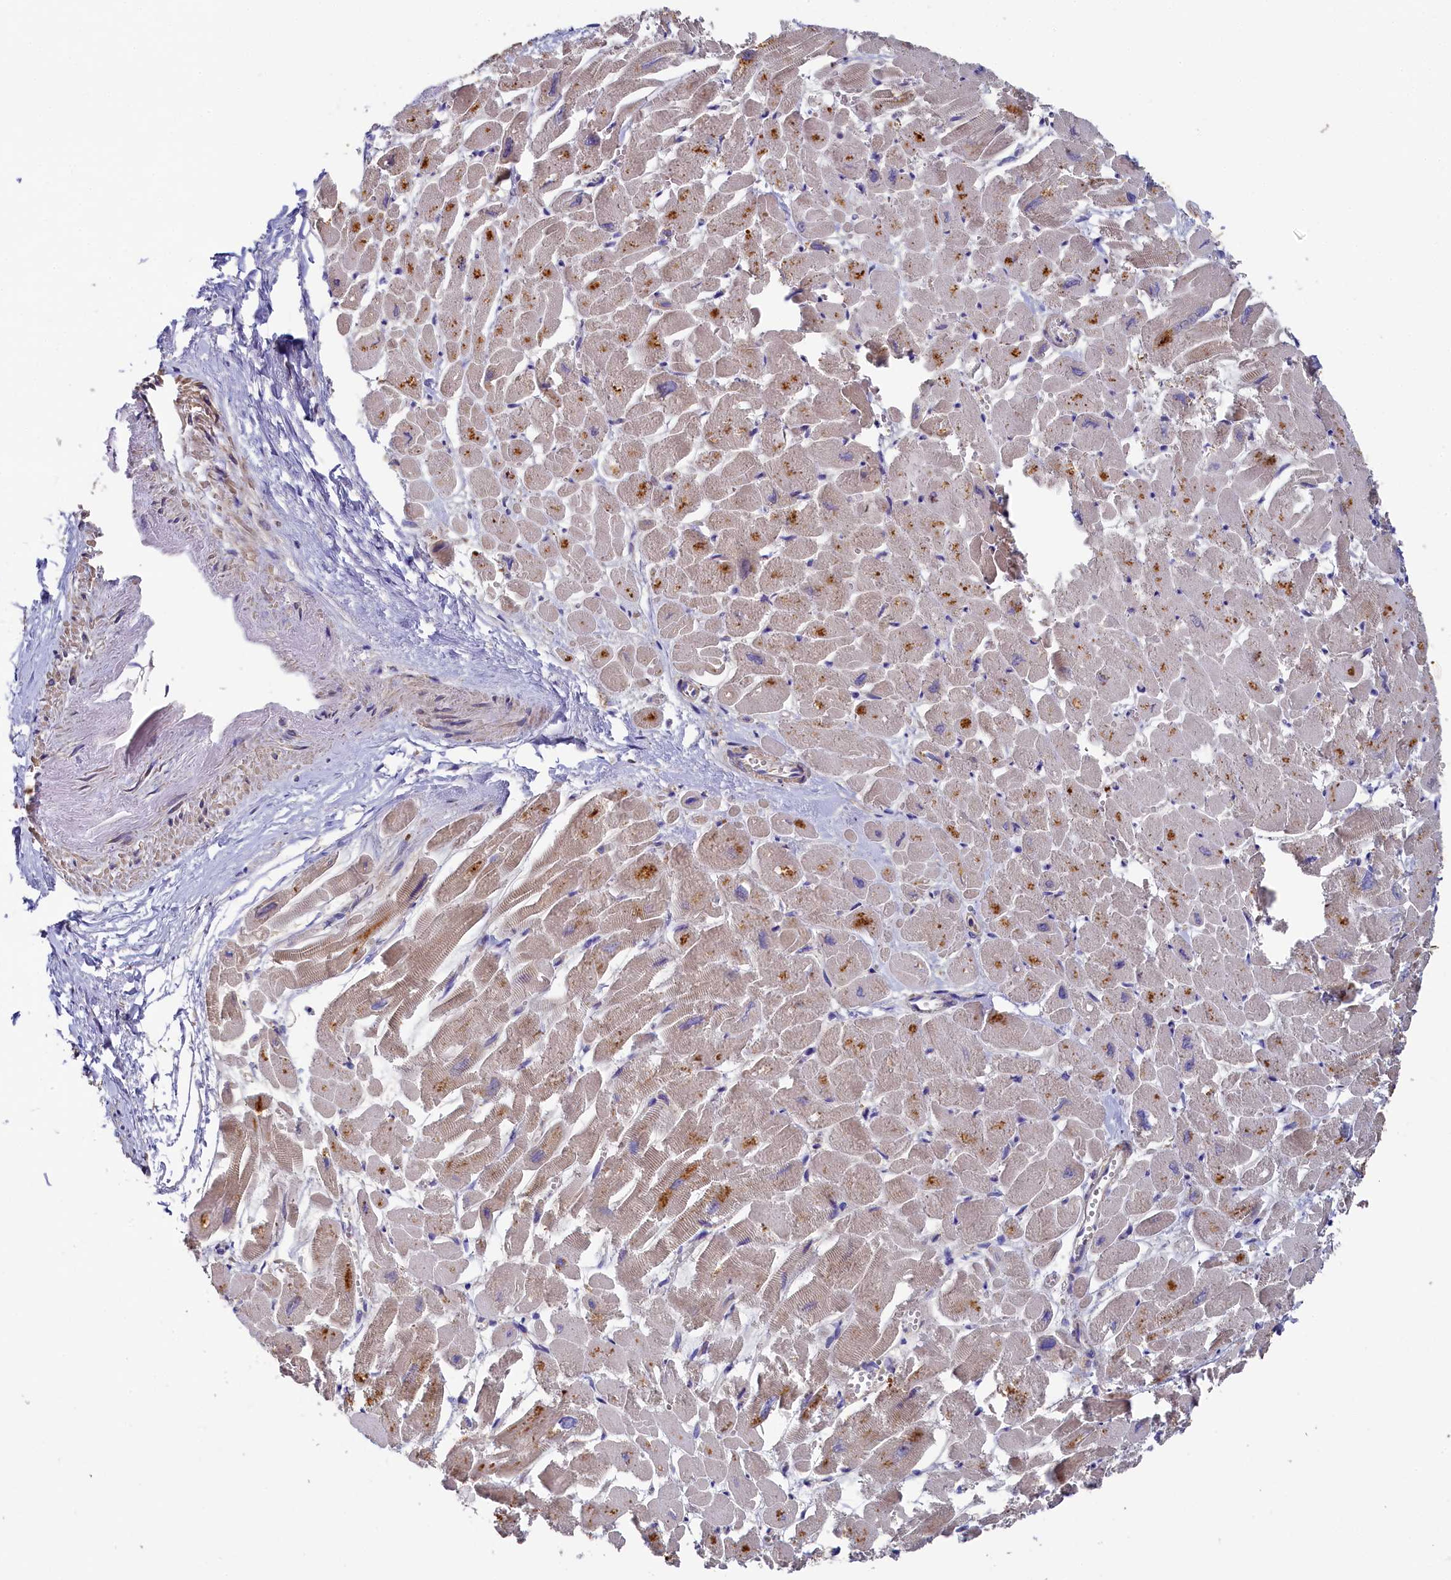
{"staining": {"intensity": "moderate", "quantity": "25%-75%", "location": "cytoplasmic/membranous"}, "tissue": "heart muscle", "cell_type": "Cardiomyocytes", "image_type": "normal", "snomed": [{"axis": "morphology", "description": "Normal tissue, NOS"}, {"axis": "topography", "description": "Heart"}], "caption": "Cardiomyocytes display medium levels of moderate cytoplasmic/membranous positivity in about 25%-75% of cells in benign human heart muscle.", "gene": "SEC31B", "patient": {"sex": "male", "age": 54}}